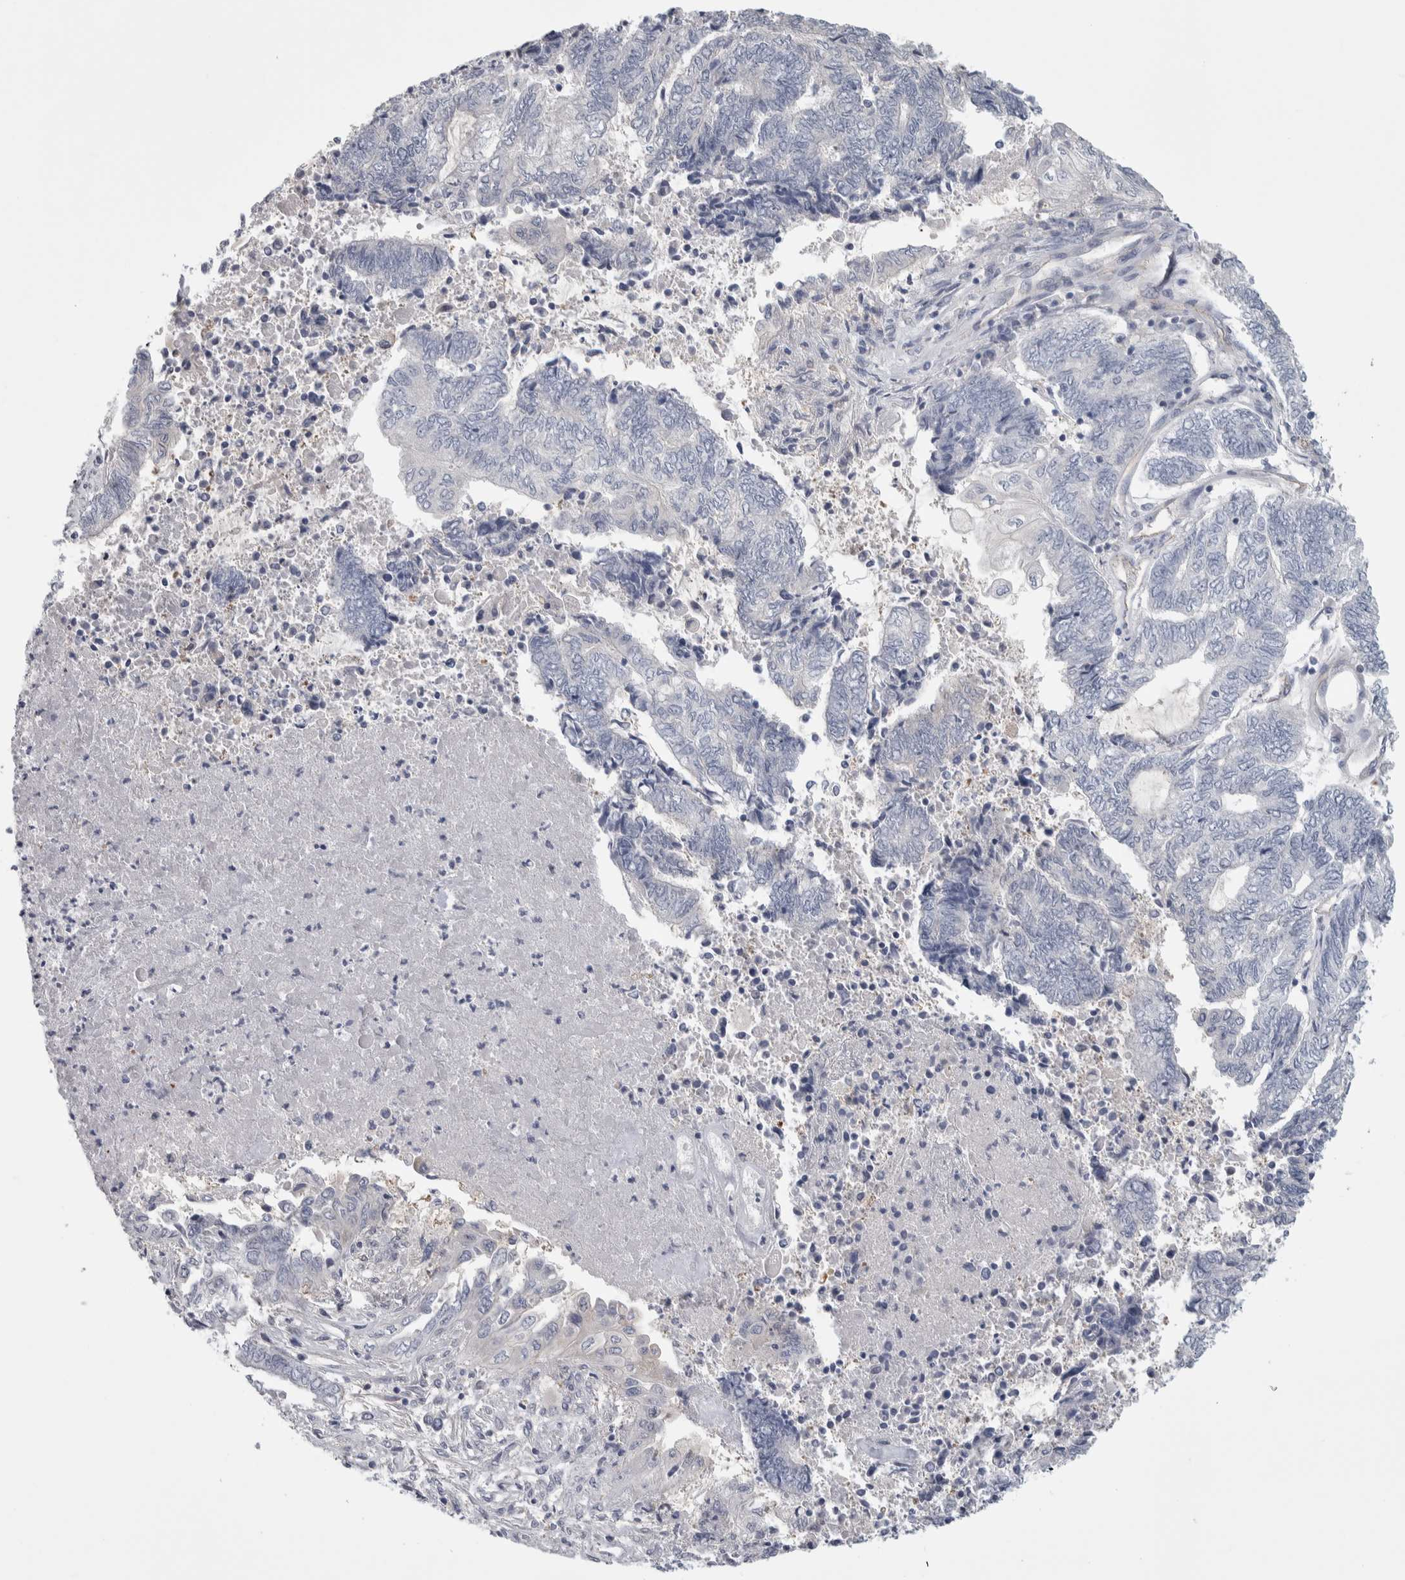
{"staining": {"intensity": "negative", "quantity": "none", "location": "none"}, "tissue": "endometrial cancer", "cell_type": "Tumor cells", "image_type": "cancer", "snomed": [{"axis": "morphology", "description": "Adenocarcinoma, NOS"}, {"axis": "topography", "description": "Uterus"}, {"axis": "topography", "description": "Endometrium"}], "caption": "Immunohistochemical staining of human endometrial cancer displays no significant expression in tumor cells.", "gene": "ZNF862", "patient": {"sex": "female", "age": 70}}